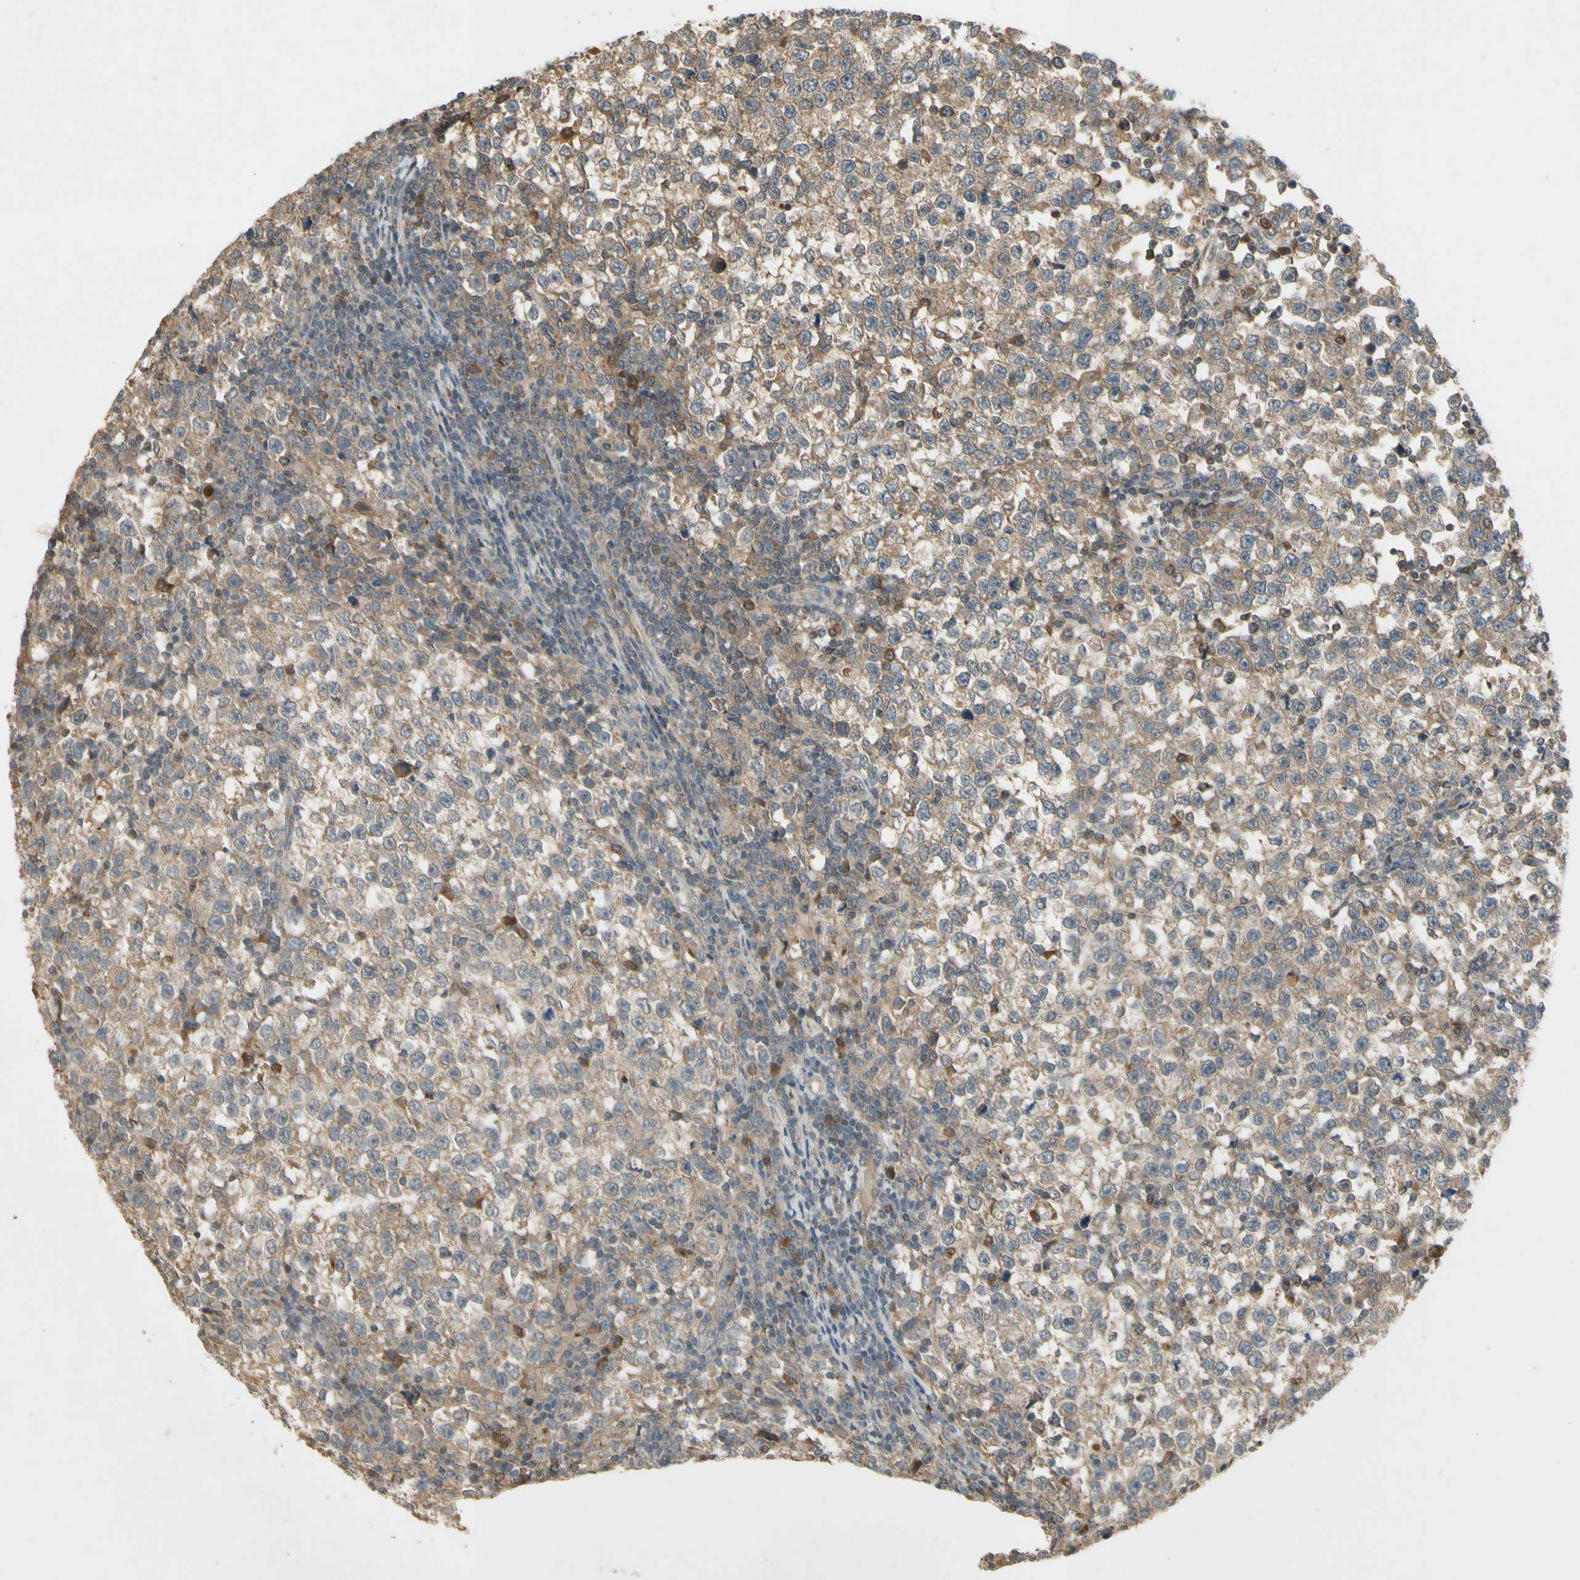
{"staining": {"intensity": "weak", "quantity": "25%-75%", "location": "cytoplasmic/membranous"}, "tissue": "testis cancer", "cell_type": "Tumor cells", "image_type": "cancer", "snomed": [{"axis": "morphology", "description": "Seminoma, NOS"}, {"axis": "topography", "description": "Testis"}], "caption": "Protein expression analysis of testis seminoma shows weak cytoplasmic/membranous staining in approximately 25%-75% of tumor cells.", "gene": "NRG4", "patient": {"sex": "male", "age": 43}}